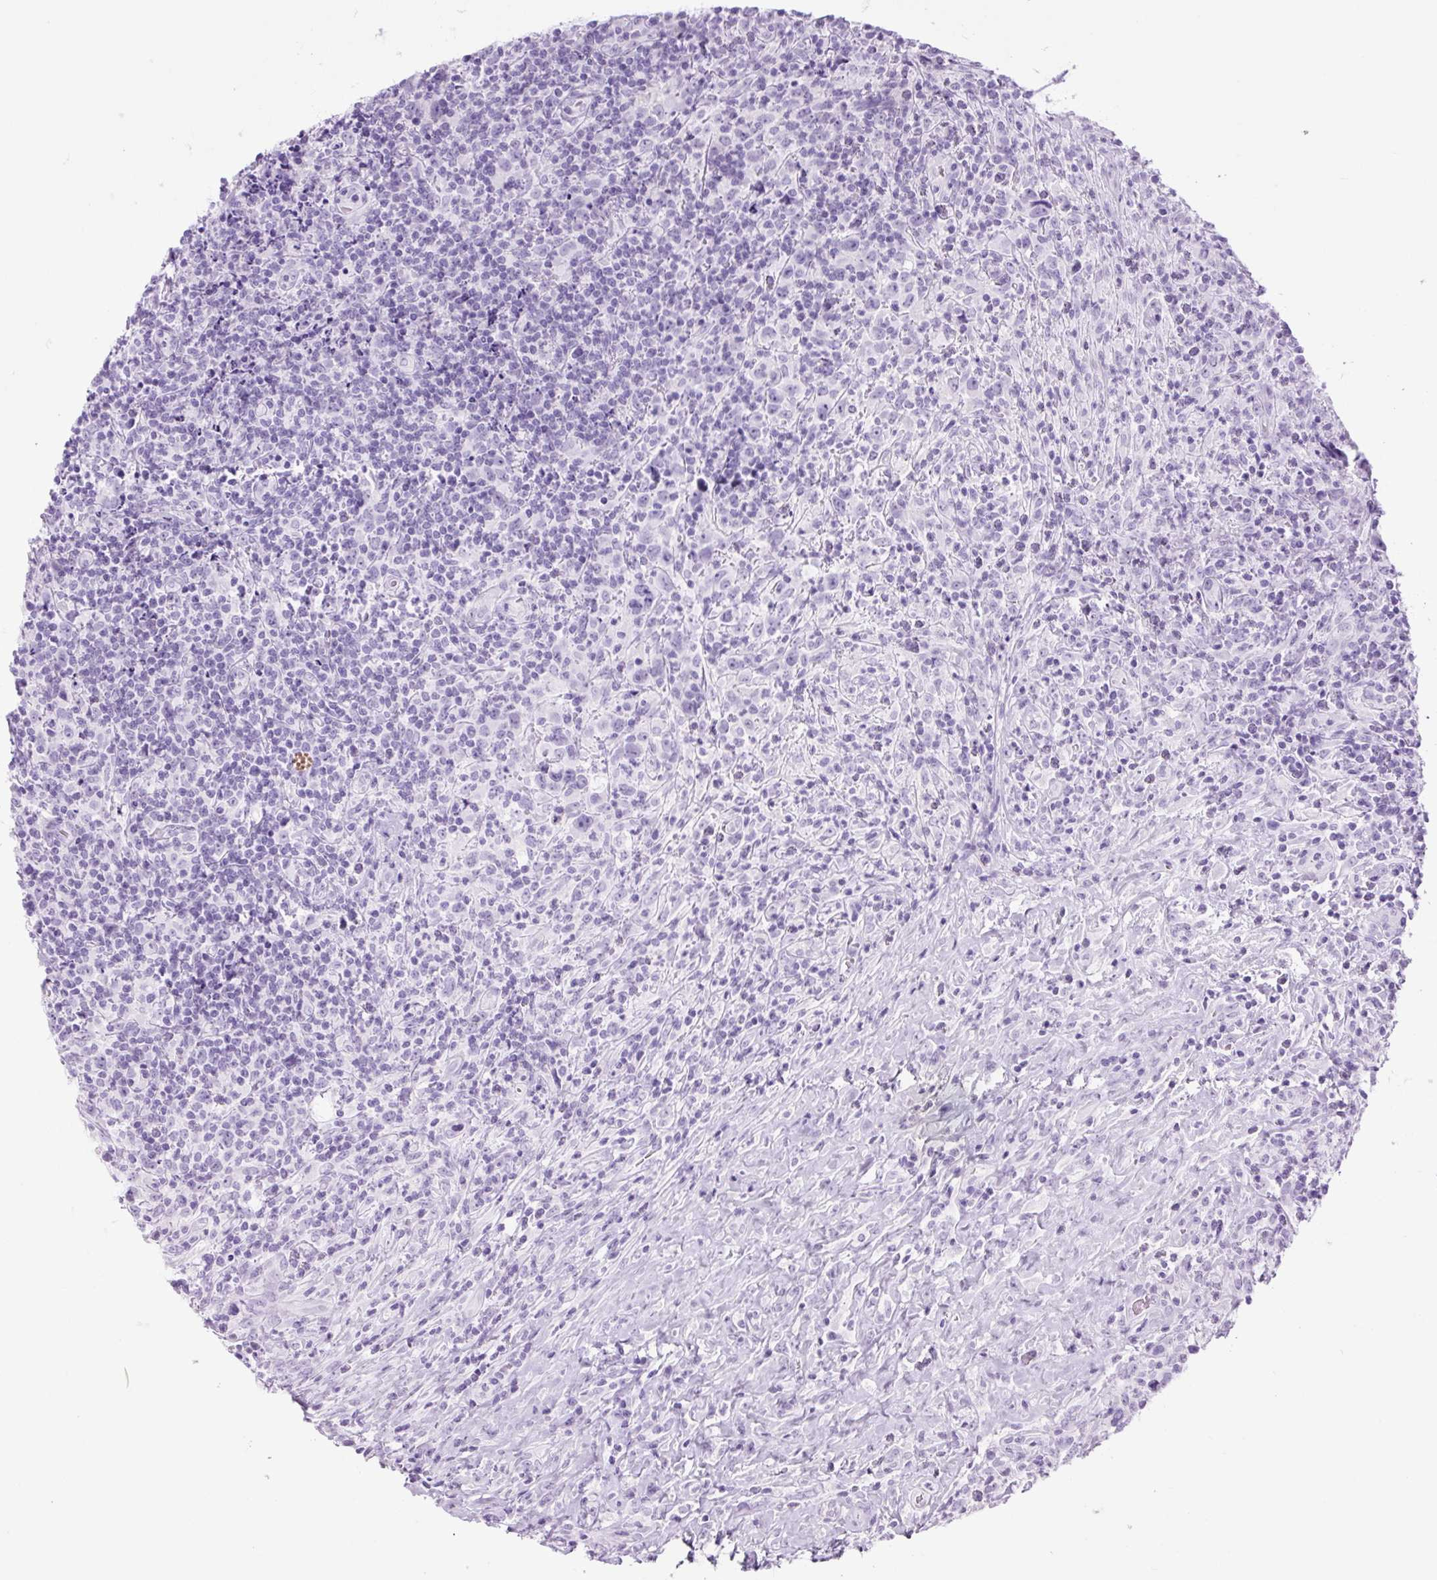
{"staining": {"intensity": "negative", "quantity": "none", "location": "none"}, "tissue": "lymphoma", "cell_type": "Tumor cells", "image_type": "cancer", "snomed": [{"axis": "morphology", "description": "Hodgkin's disease, NOS"}, {"axis": "topography", "description": "Lymph node"}], "caption": "A micrograph of human lymphoma is negative for staining in tumor cells.", "gene": "TFF2", "patient": {"sex": "female", "age": 18}}